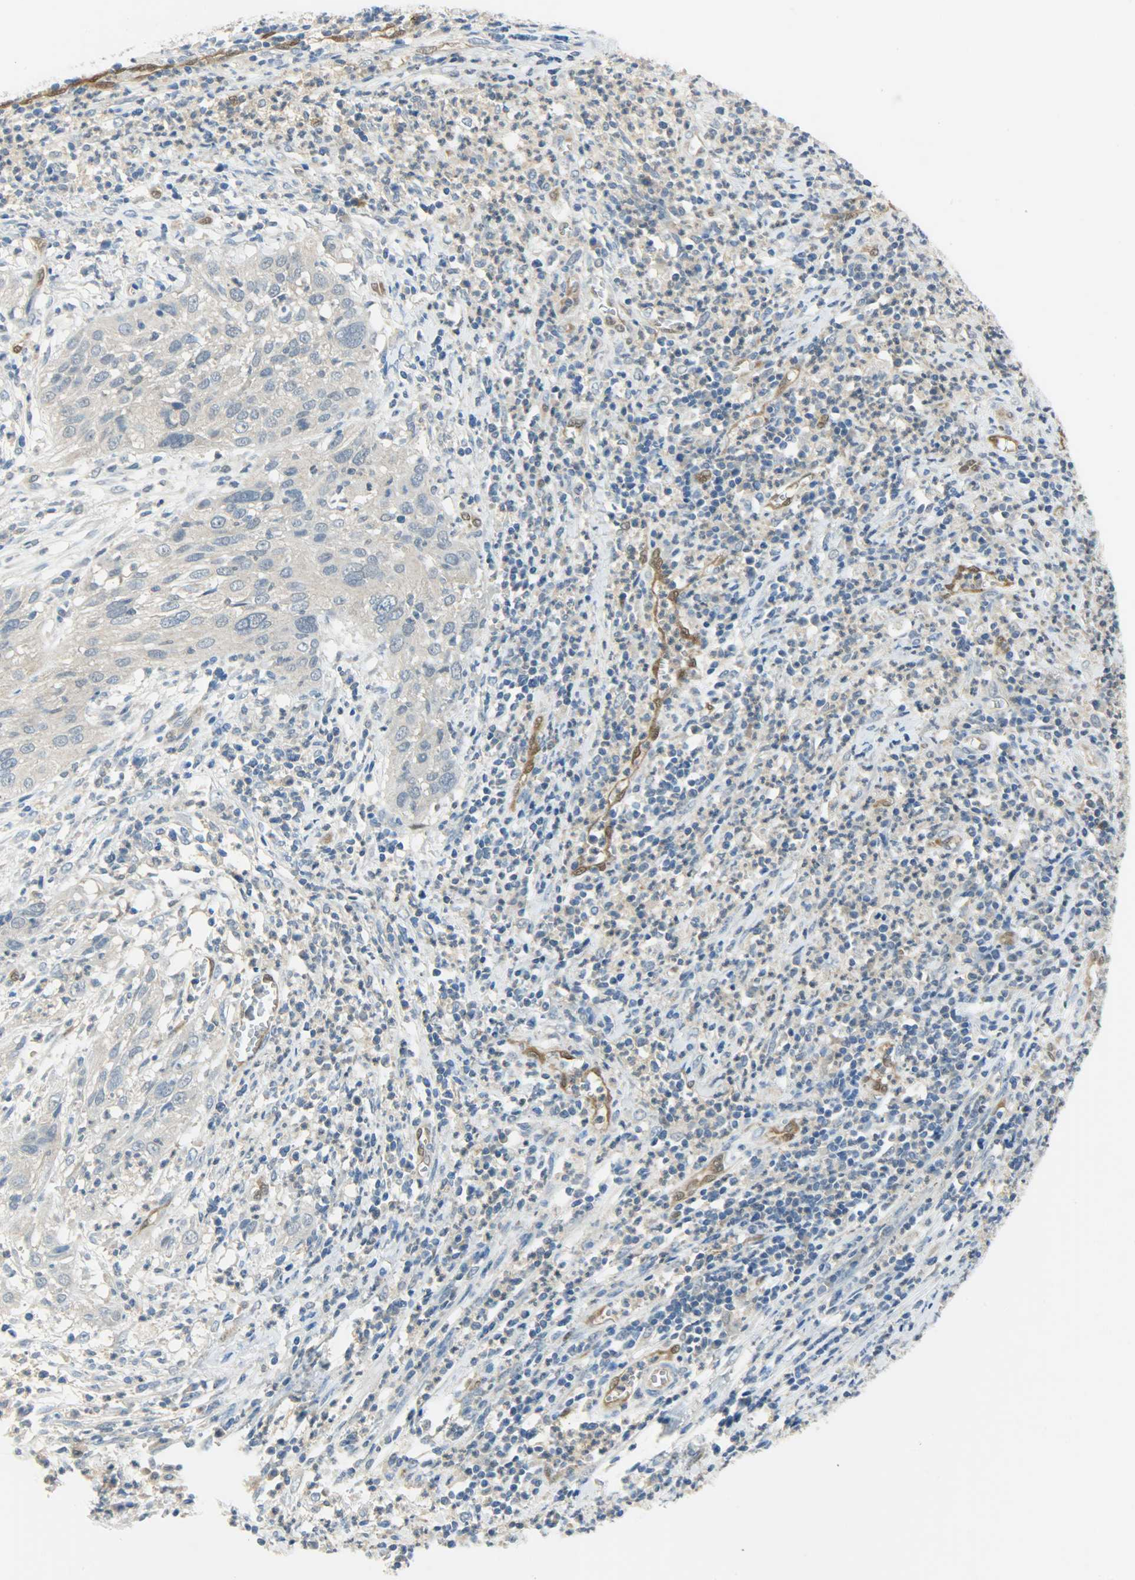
{"staining": {"intensity": "negative", "quantity": "none", "location": "none"}, "tissue": "cervical cancer", "cell_type": "Tumor cells", "image_type": "cancer", "snomed": [{"axis": "morphology", "description": "Squamous cell carcinoma, NOS"}, {"axis": "topography", "description": "Cervix"}], "caption": "Protein analysis of cervical cancer (squamous cell carcinoma) shows no significant staining in tumor cells.", "gene": "FKBP1A", "patient": {"sex": "female", "age": 32}}